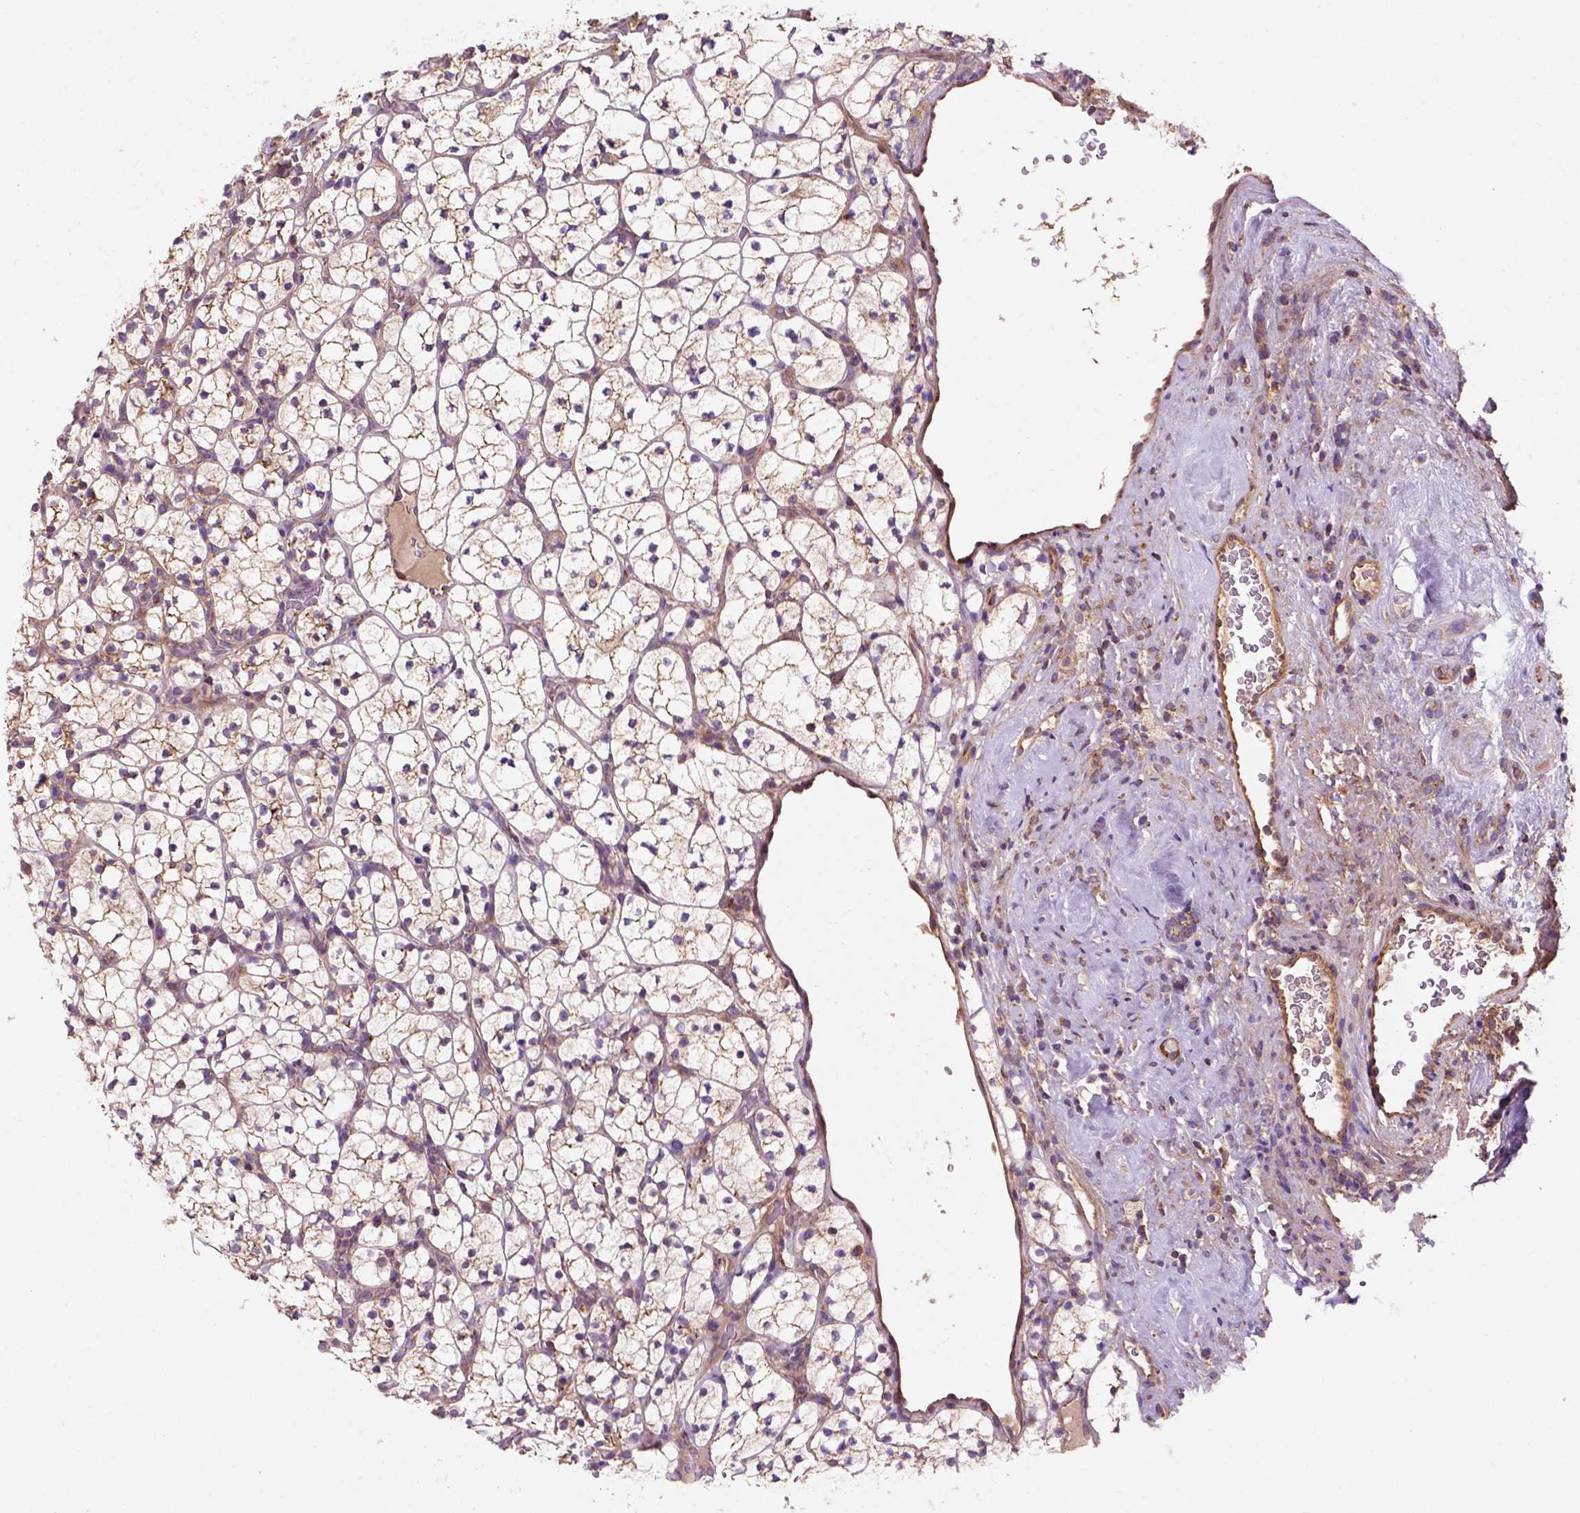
{"staining": {"intensity": "weak", "quantity": "25%-75%", "location": "cytoplasmic/membranous"}, "tissue": "renal cancer", "cell_type": "Tumor cells", "image_type": "cancer", "snomed": [{"axis": "morphology", "description": "Adenocarcinoma, NOS"}, {"axis": "topography", "description": "Kidney"}], "caption": "A high-resolution photomicrograph shows IHC staining of adenocarcinoma (renal), which reveals weak cytoplasmic/membranous positivity in approximately 25%-75% of tumor cells.", "gene": "WARS2", "patient": {"sex": "female", "age": 89}}